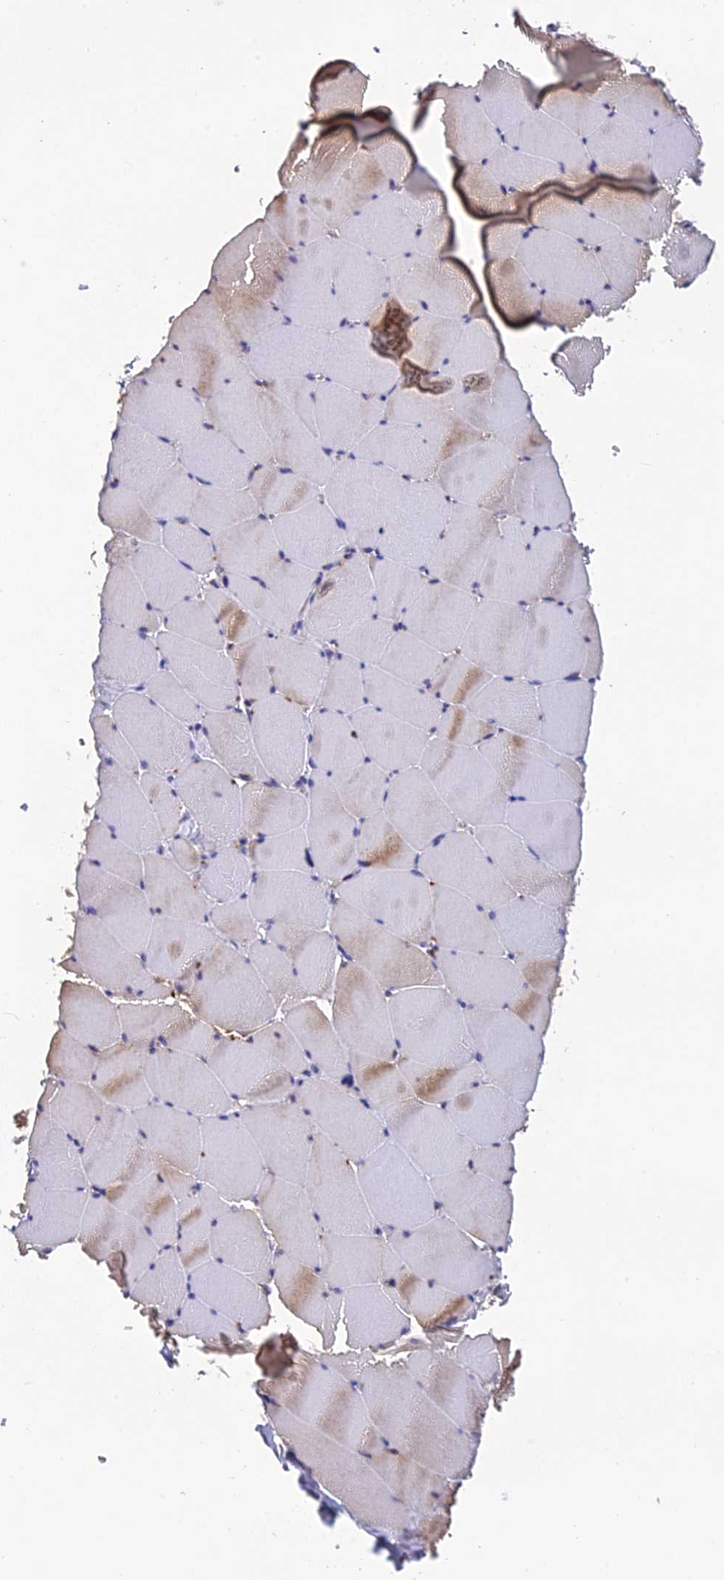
{"staining": {"intensity": "moderate", "quantity": "25%-75%", "location": "cytoplasmic/membranous"}, "tissue": "skeletal muscle", "cell_type": "Myocytes", "image_type": "normal", "snomed": [{"axis": "morphology", "description": "Normal tissue, NOS"}, {"axis": "topography", "description": "Skeletal muscle"}], "caption": "The histopathology image demonstrates immunohistochemical staining of normal skeletal muscle. There is moderate cytoplasmic/membranous positivity is present in about 25%-75% of myocytes. (IHC, brightfield microscopy, high magnification).", "gene": "PZP", "patient": {"sex": "male", "age": 62}}